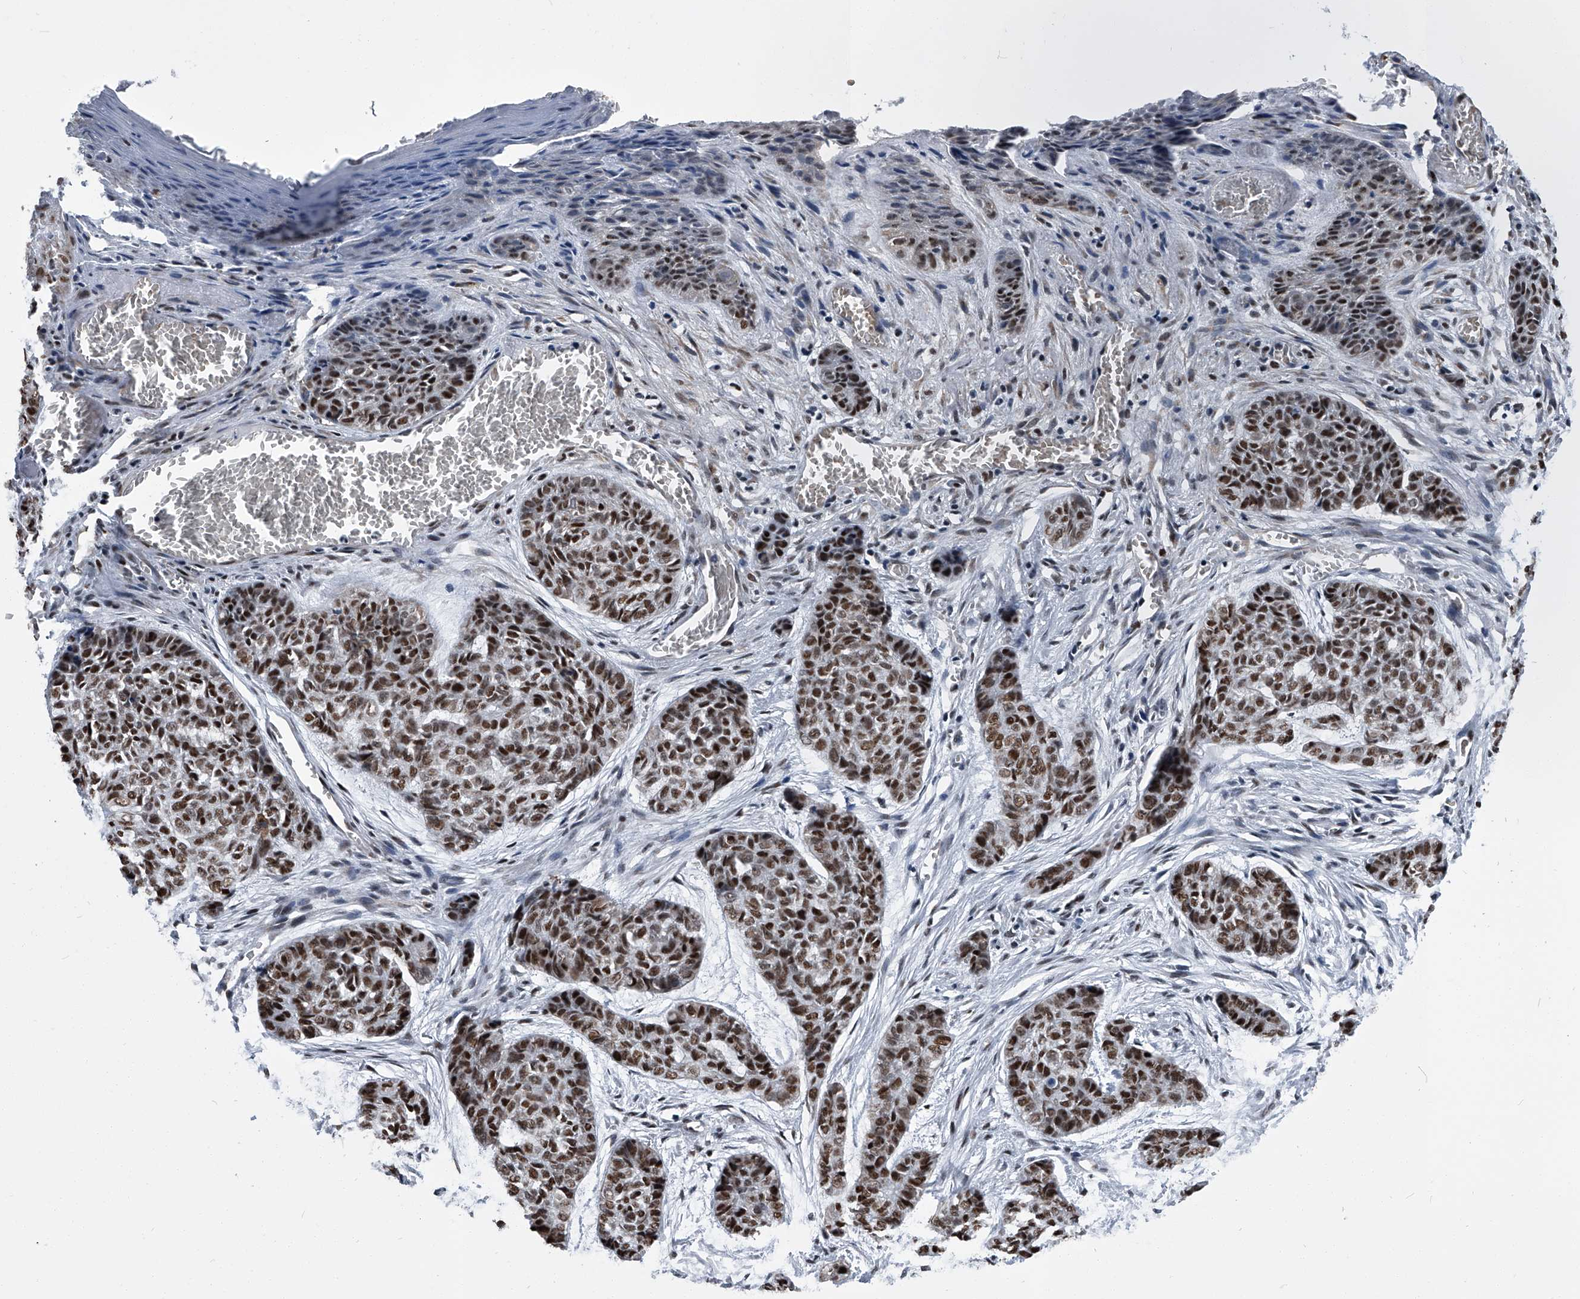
{"staining": {"intensity": "strong", "quantity": ">75%", "location": "nuclear"}, "tissue": "skin cancer", "cell_type": "Tumor cells", "image_type": "cancer", "snomed": [{"axis": "morphology", "description": "Basal cell carcinoma"}, {"axis": "topography", "description": "Skin"}], "caption": "About >75% of tumor cells in human skin basal cell carcinoma reveal strong nuclear protein expression as visualized by brown immunohistochemical staining.", "gene": "SIM2", "patient": {"sex": "female", "age": 64}}